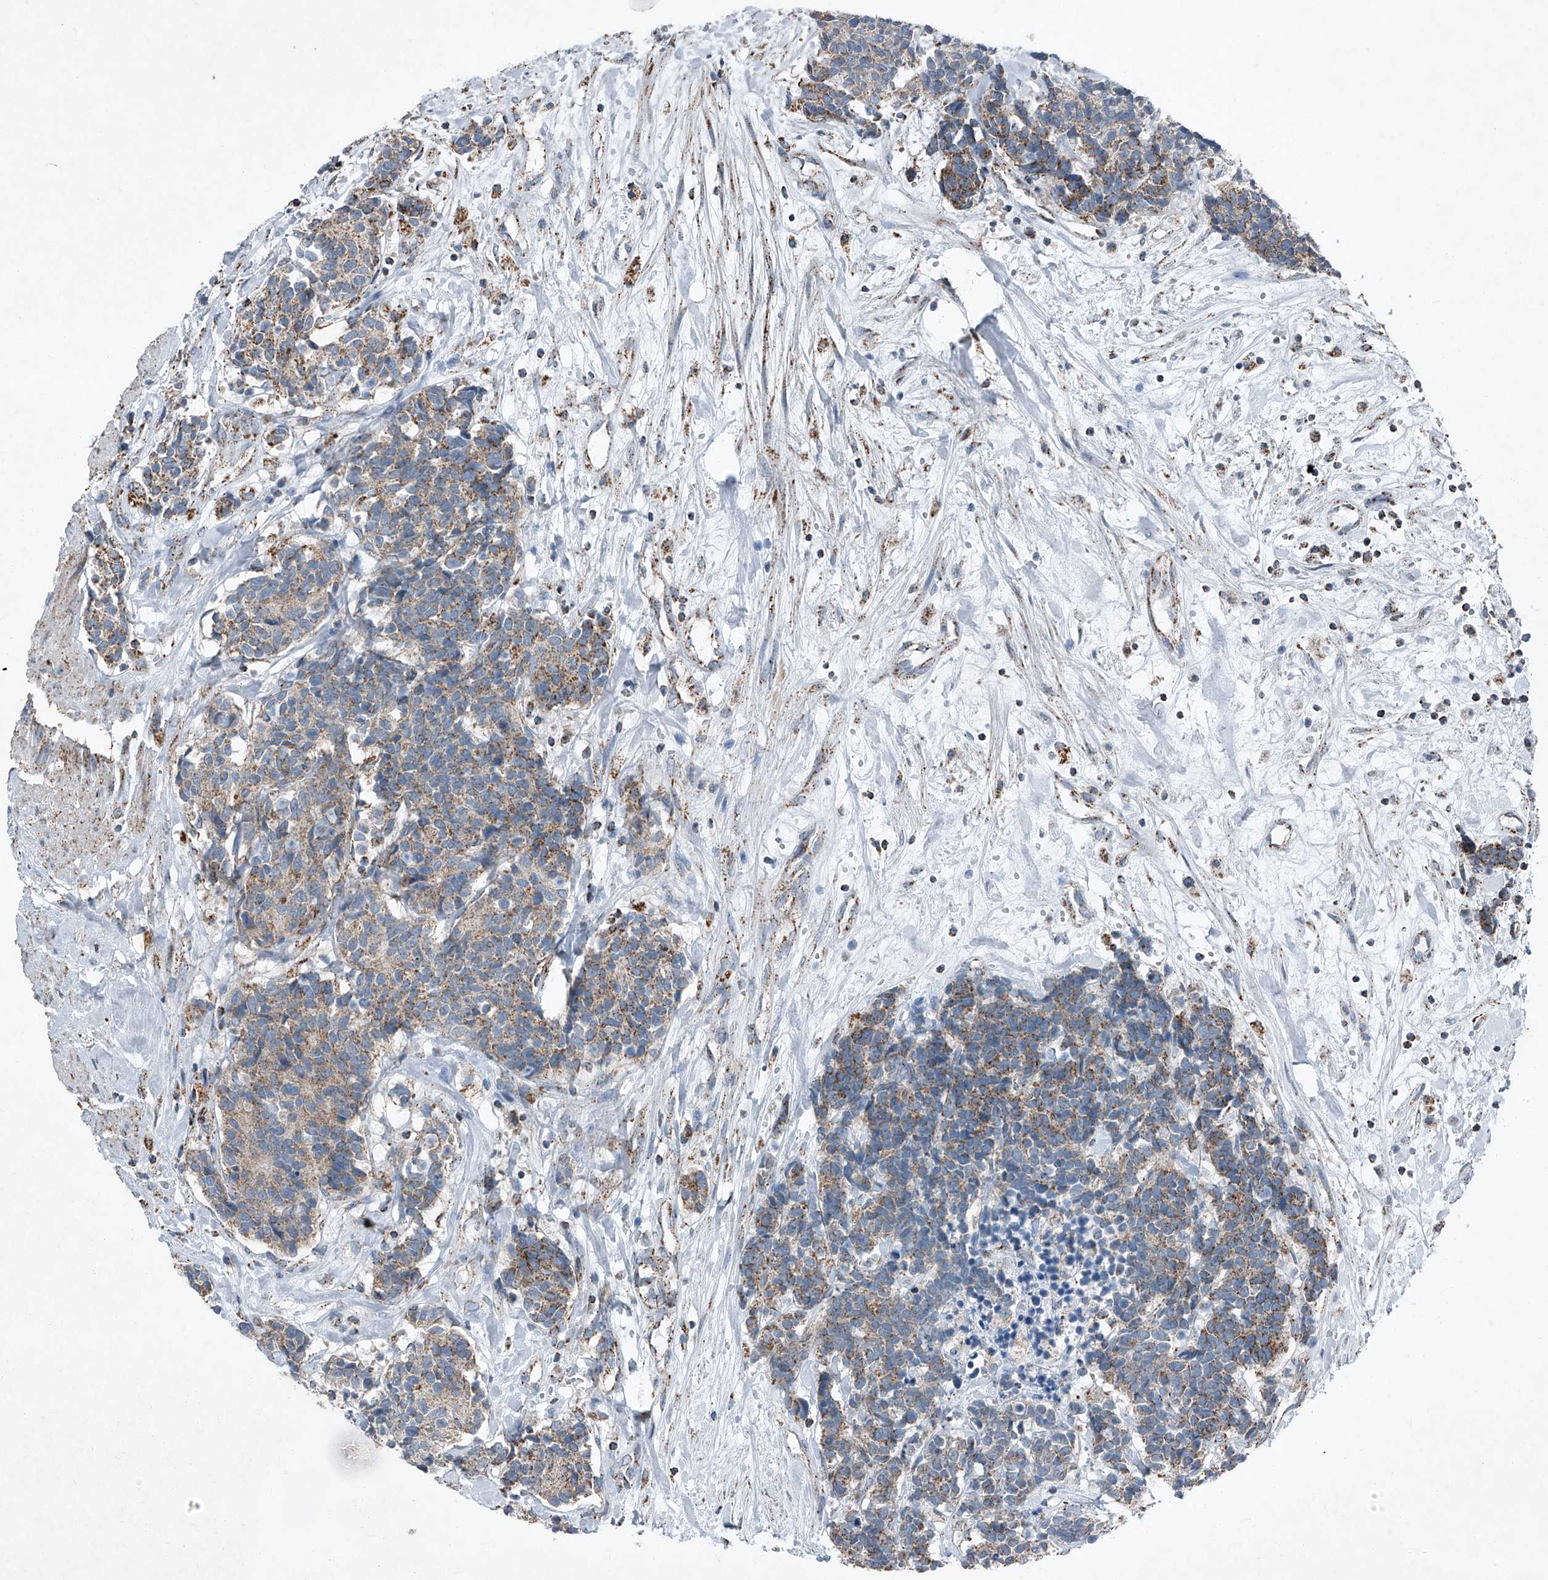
{"staining": {"intensity": "moderate", "quantity": ">75%", "location": "cytoplasmic/membranous"}, "tissue": "carcinoid", "cell_type": "Tumor cells", "image_type": "cancer", "snomed": [{"axis": "morphology", "description": "Carcinoma, NOS"}, {"axis": "morphology", "description": "Carcinoid, malignant, NOS"}, {"axis": "topography", "description": "Urinary bladder"}], "caption": "Immunohistochemical staining of human carcinoid reveals moderate cytoplasmic/membranous protein staining in approximately >75% of tumor cells. Immunohistochemistry (ihc) stains the protein in brown and the nuclei are stained blue.", "gene": "CHRNA7", "patient": {"sex": "male", "age": 57}}